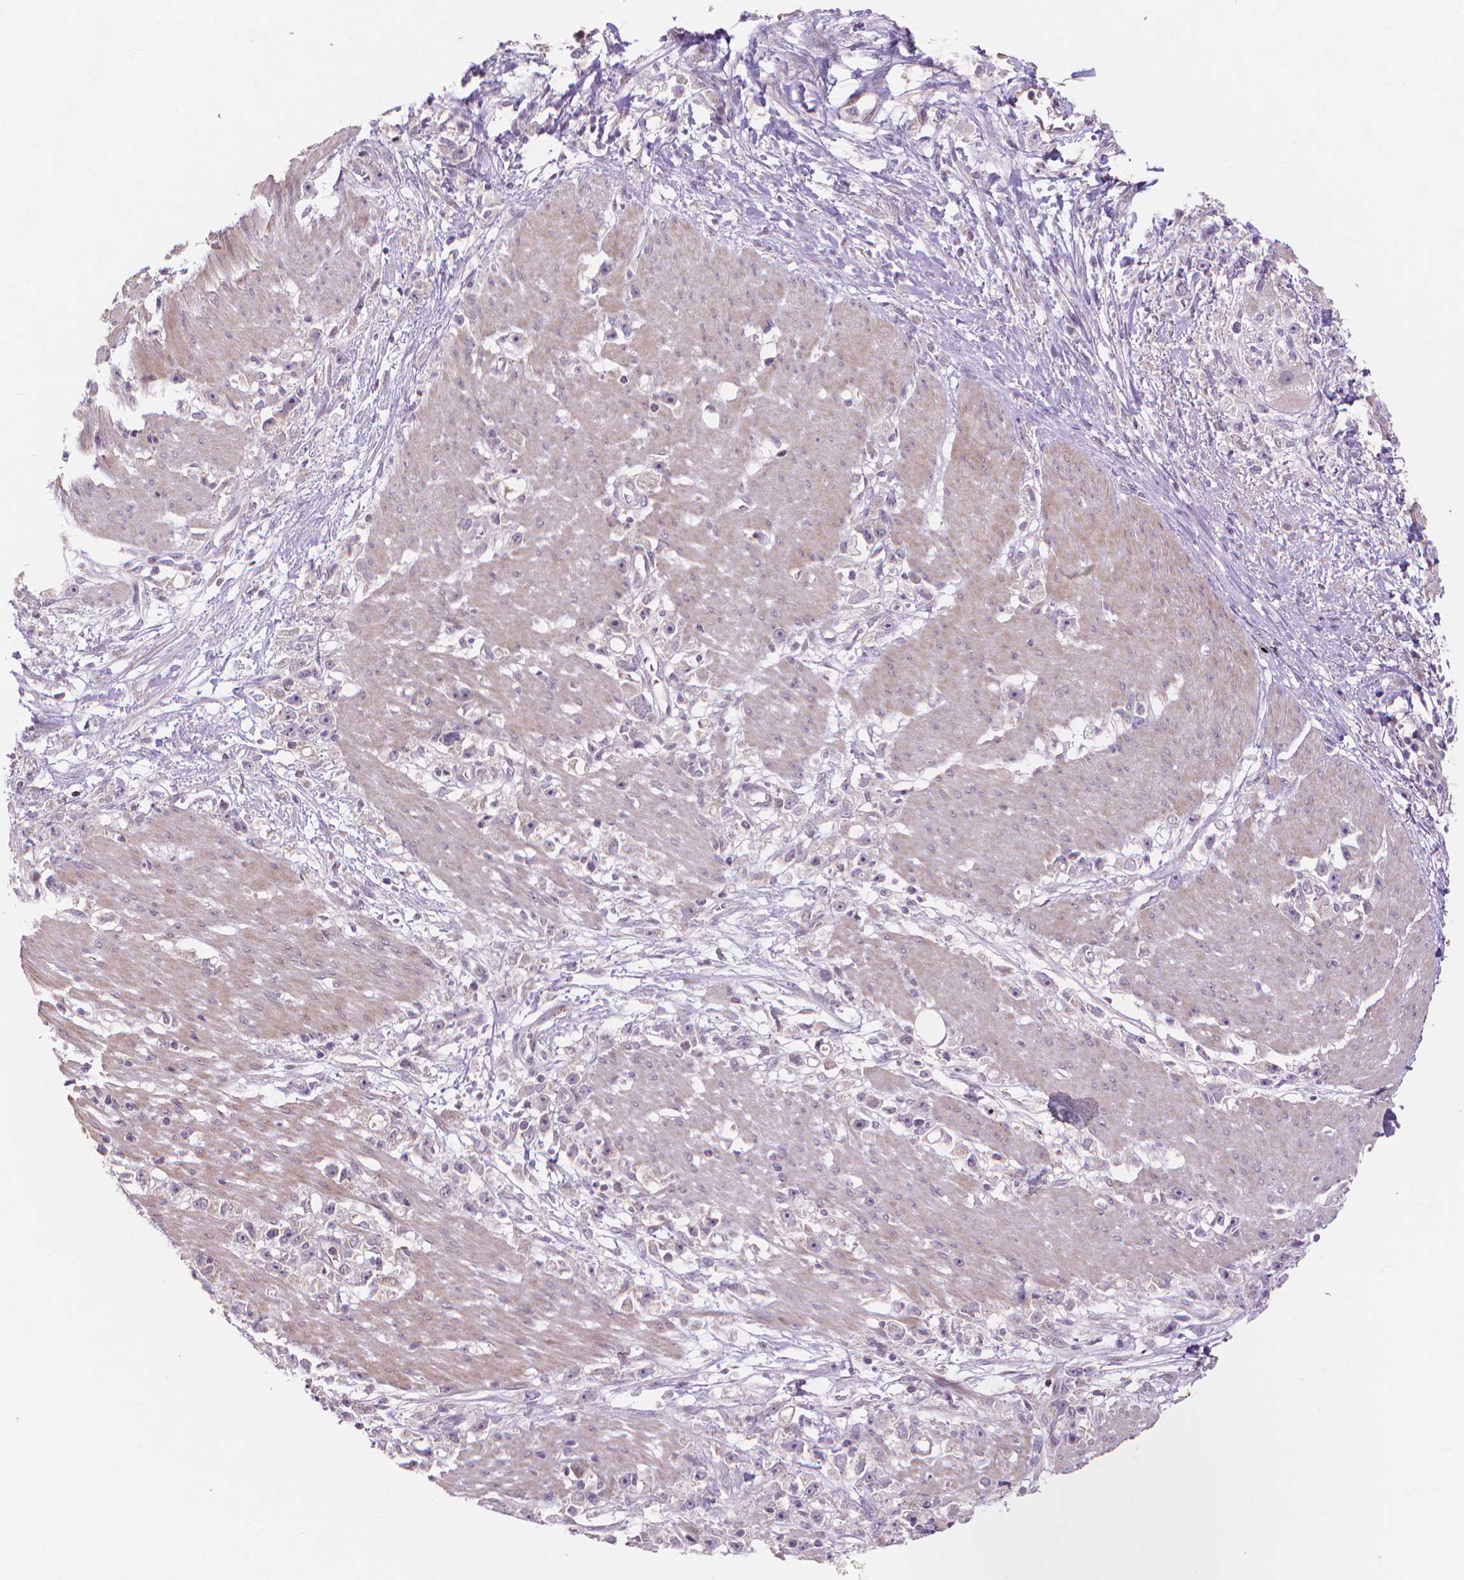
{"staining": {"intensity": "negative", "quantity": "none", "location": "none"}, "tissue": "stomach cancer", "cell_type": "Tumor cells", "image_type": "cancer", "snomed": [{"axis": "morphology", "description": "Adenocarcinoma, NOS"}, {"axis": "topography", "description": "Stomach"}], "caption": "Tumor cells are negative for brown protein staining in adenocarcinoma (stomach).", "gene": "PRDM13", "patient": {"sex": "female", "age": 59}}